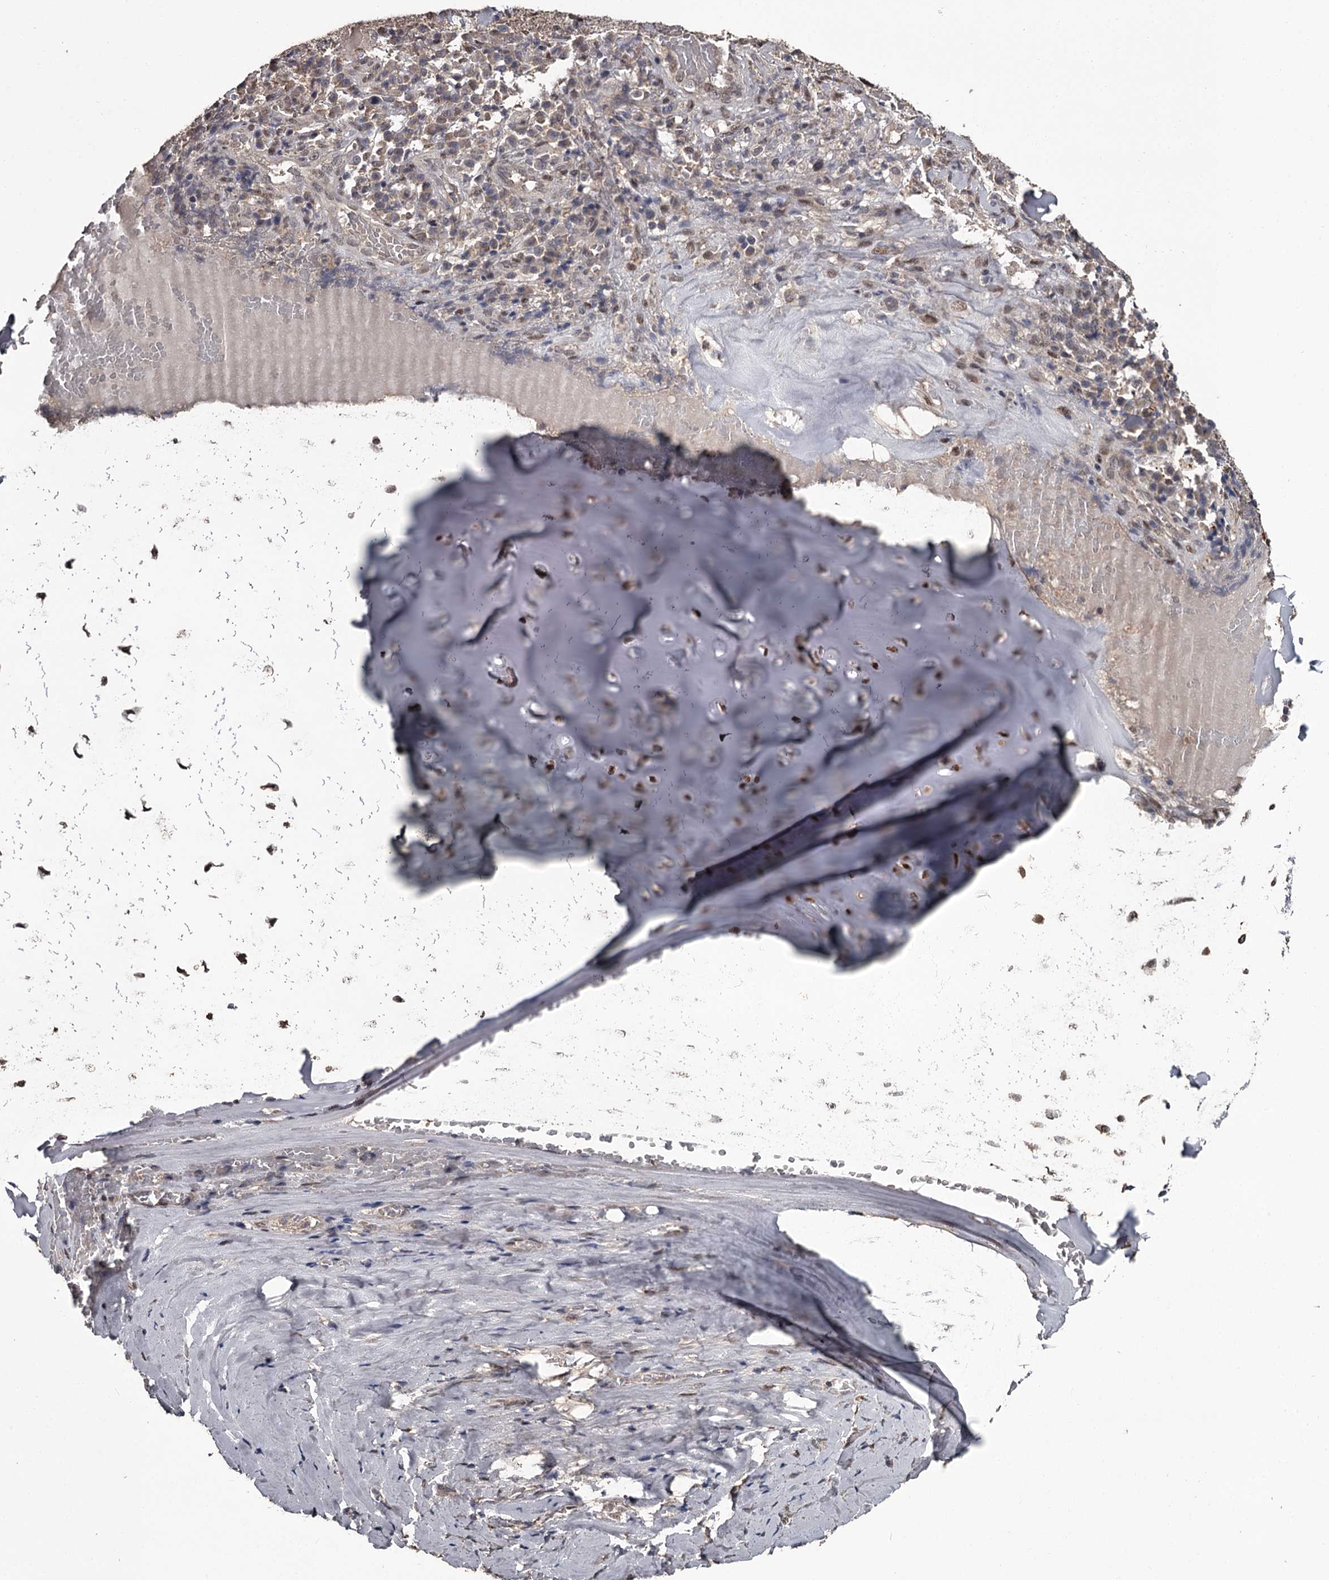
{"staining": {"intensity": "moderate", "quantity": ">75%", "location": "nuclear"}, "tissue": "soft tissue", "cell_type": "Chondrocytes", "image_type": "normal", "snomed": [{"axis": "morphology", "description": "Normal tissue, NOS"}, {"axis": "morphology", "description": "Basal cell carcinoma"}, {"axis": "topography", "description": "Cartilage tissue"}, {"axis": "topography", "description": "Nasopharynx"}, {"axis": "topography", "description": "Oral tissue"}], "caption": "DAB (3,3'-diaminobenzidine) immunohistochemical staining of unremarkable soft tissue displays moderate nuclear protein staining in about >75% of chondrocytes.", "gene": "PRPF40B", "patient": {"sex": "female", "age": 77}}